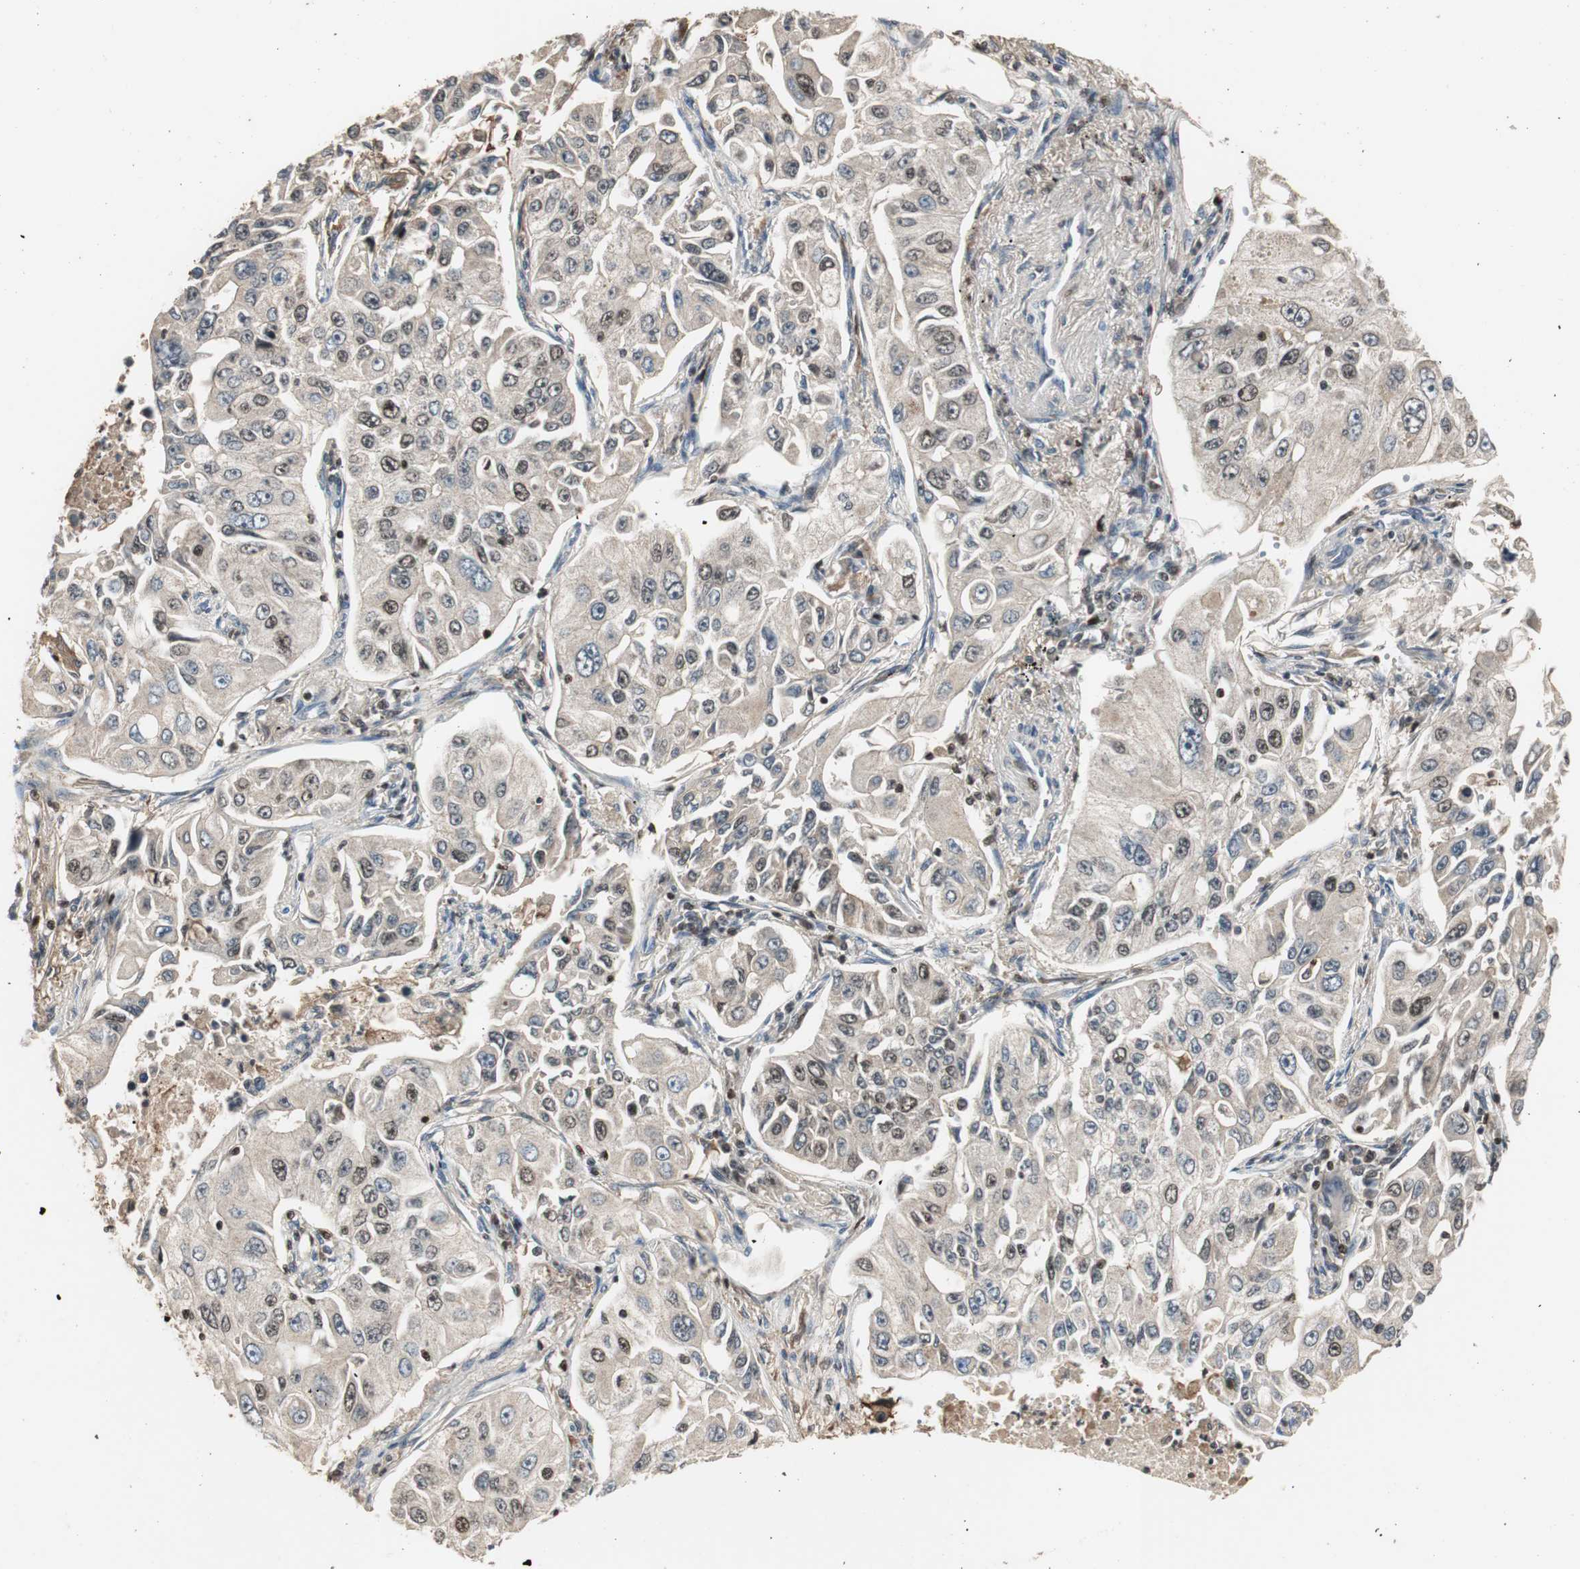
{"staining": {"intensity": "moderate", "quantity": "<25%", "location": "nuclear"}, "tissue": "lung cancer", "cell_type": "Tumor cells", "image_type": "cancer", "snomed": [{"axis": "morphology", "description": "Adenocarcinoma, NOS"}, {"axis": "topography", "description": "Lung"}], "caption": "Adenocarcinoma (lung) stained with a protein marker demonstrates moderate staining in tumor cells.", "gene": "FEN1", "patient": {"sex": "male", "age": 84}}